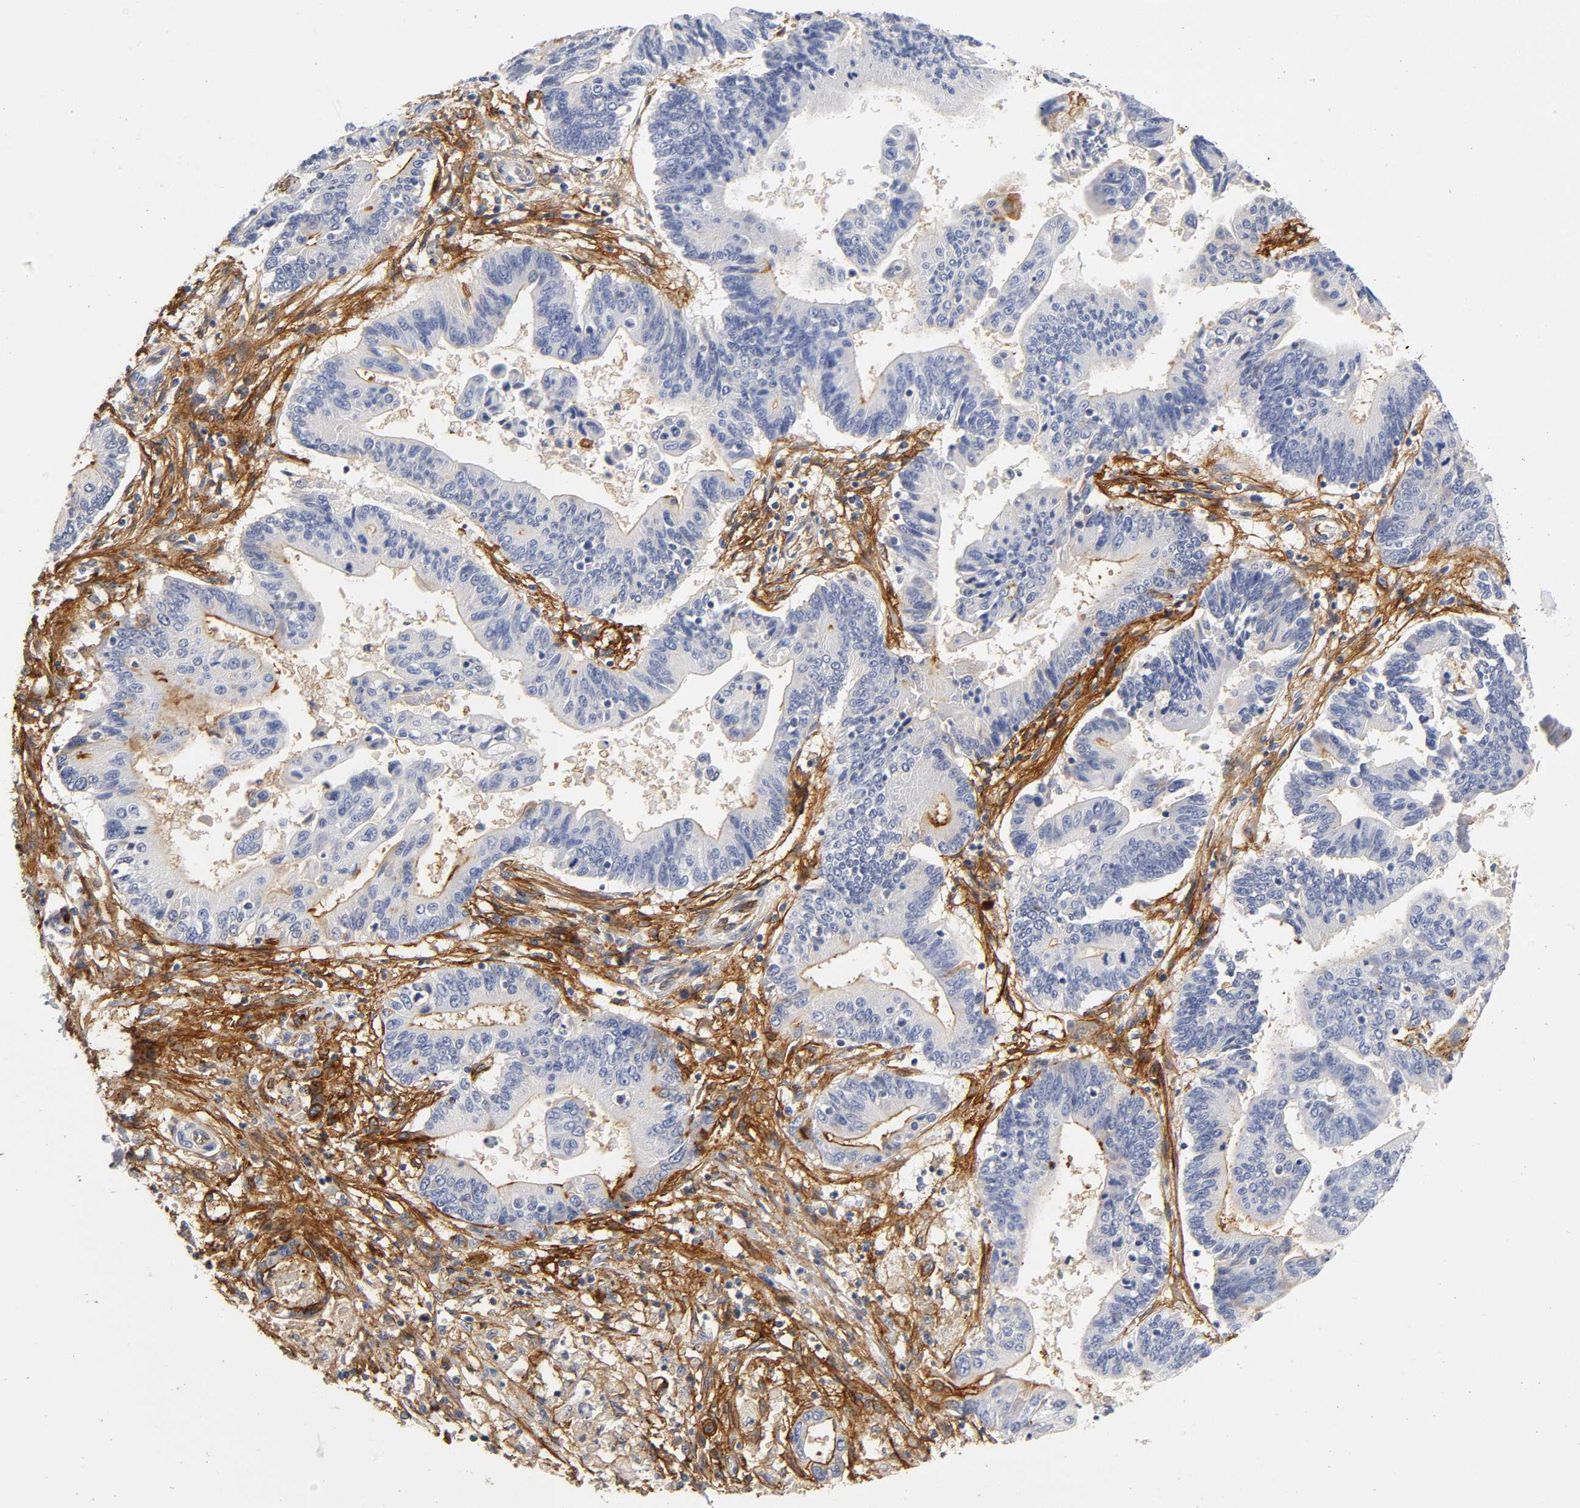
{"staining": {"intensity": "strong", "quantity": "<25%", "location": "cytoplasmic/membranous"}, "tissue": "pancreatic cancer", "cell_type": "Tumor cells", "image_type": "cancer", "snomed": [{"axis": "morphology", "description": "Adenocarcinoma, NOS"}, {"axis": "topography", "description": "Pancreas"}], "caption": "IHC photomicrograph of neoplastic tissue: pancreatic cancer (adenocarcinoma) stained using immunohistochemistry (IHC) demonstrates medium levels of strong protein expression localized specifically in the cytoplasmic/membranous of tumor cells, appearing as a cytoplasmic/membranous brown color.", "gene": "ICAM1", "patient": {"sex": "female", "age": 48}}